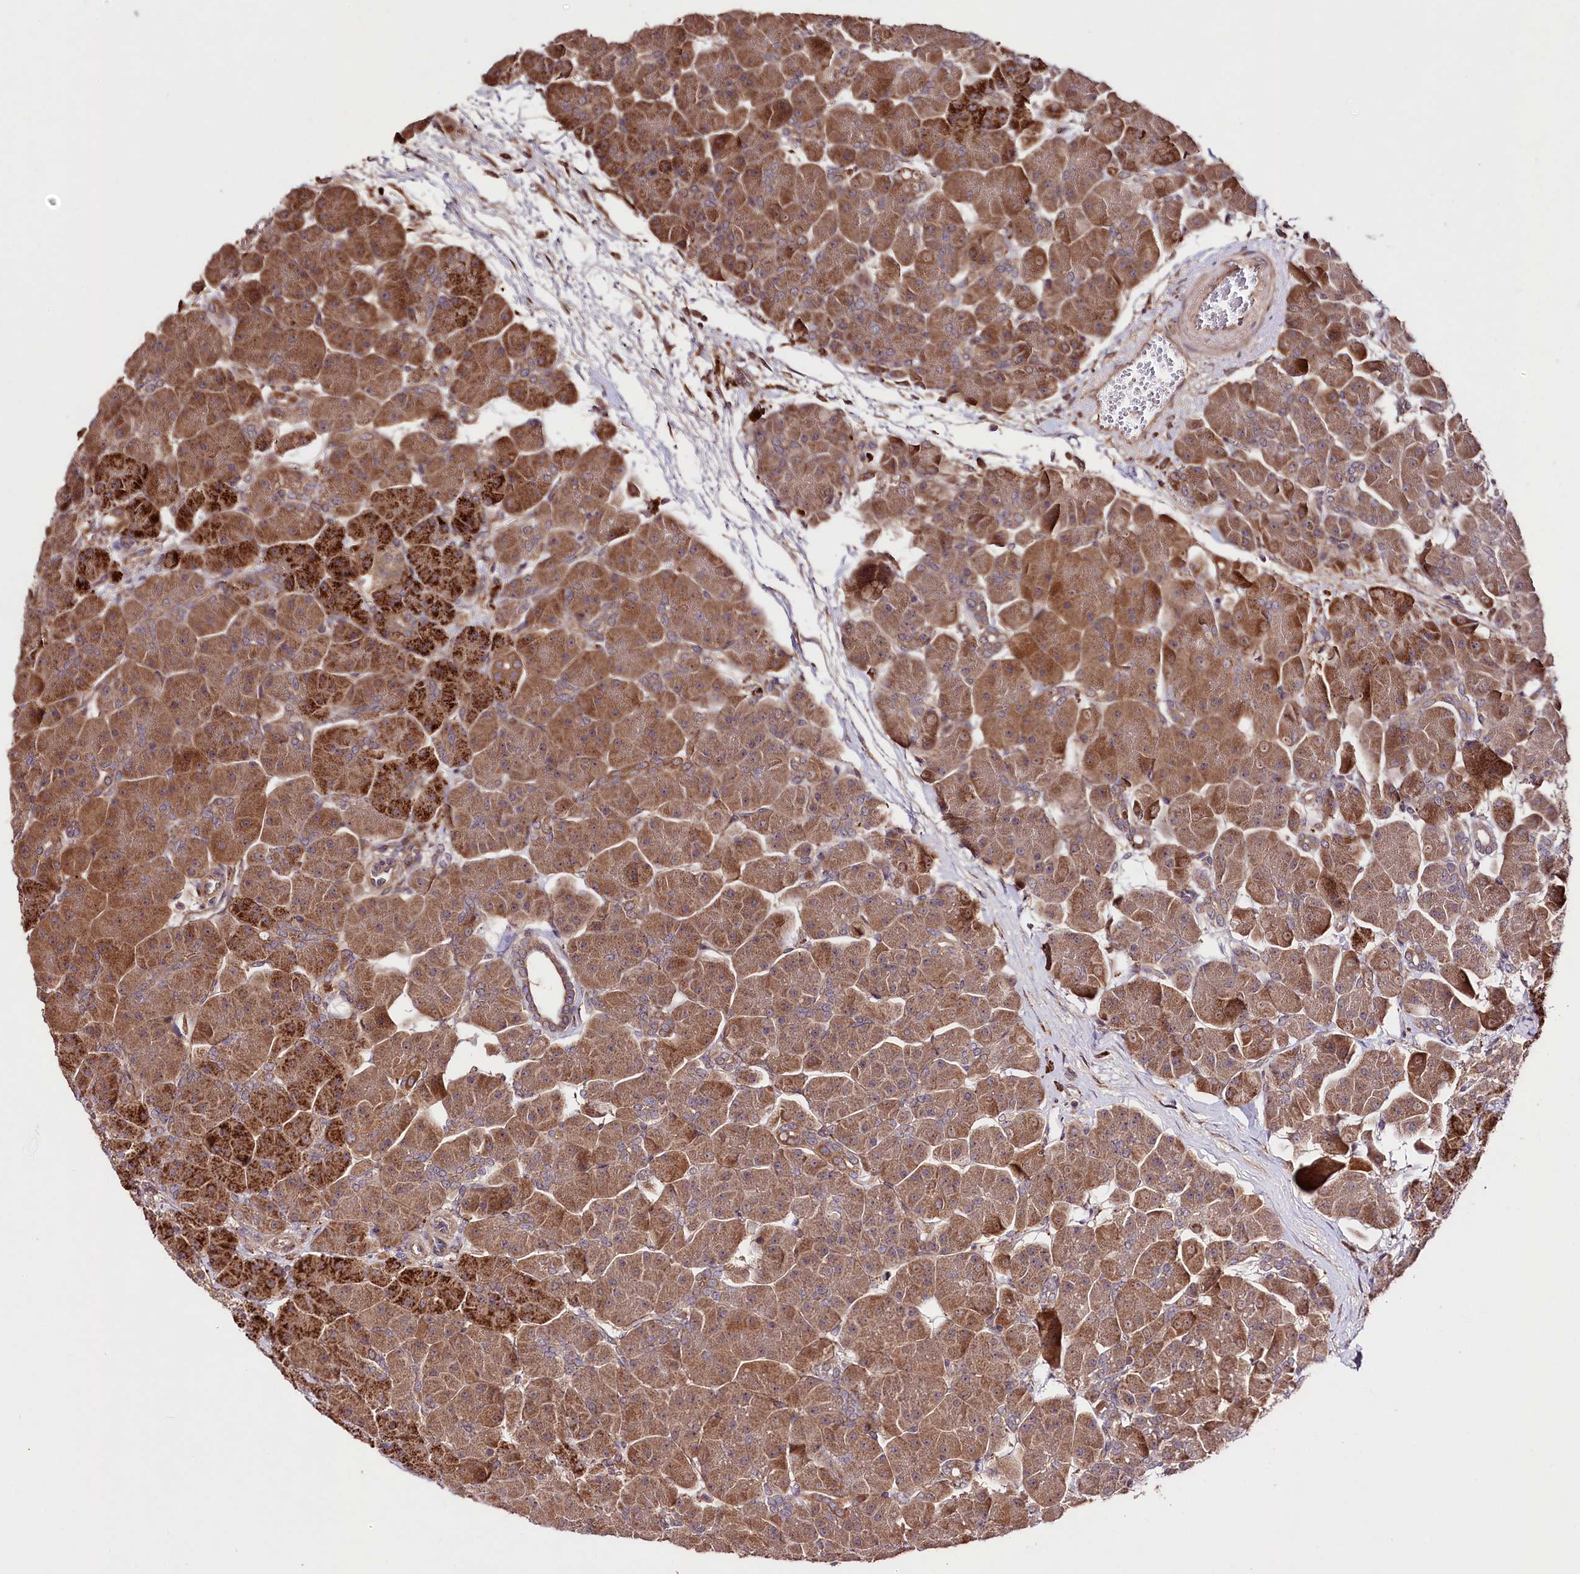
{"staining": {"intensity": "strong", "quantity": ">75%", "location": "cytoplasmic/membranous"}, "tissue": "pancreas", "cell_type": "Exocrine glandular cells", "image_type": "normal", "snomed": [{"axis": "morphology", "description": "Normal tissue, NOS"}, {"axis": "topography", "description": "Pancreas"}], "caption": "Pancreas stained for a protein demonstrates strong cytoplasmic/membranous positivity in exocrine glandular cells. The staining is performed using DAB (3,3'-diaminobenzidine) brown chromogen to label protein expression. The nuclei are counter-stained blue using hematoxylin.", "gene": "TNPO3", "patient": {"sex": "male", "age": 66}}